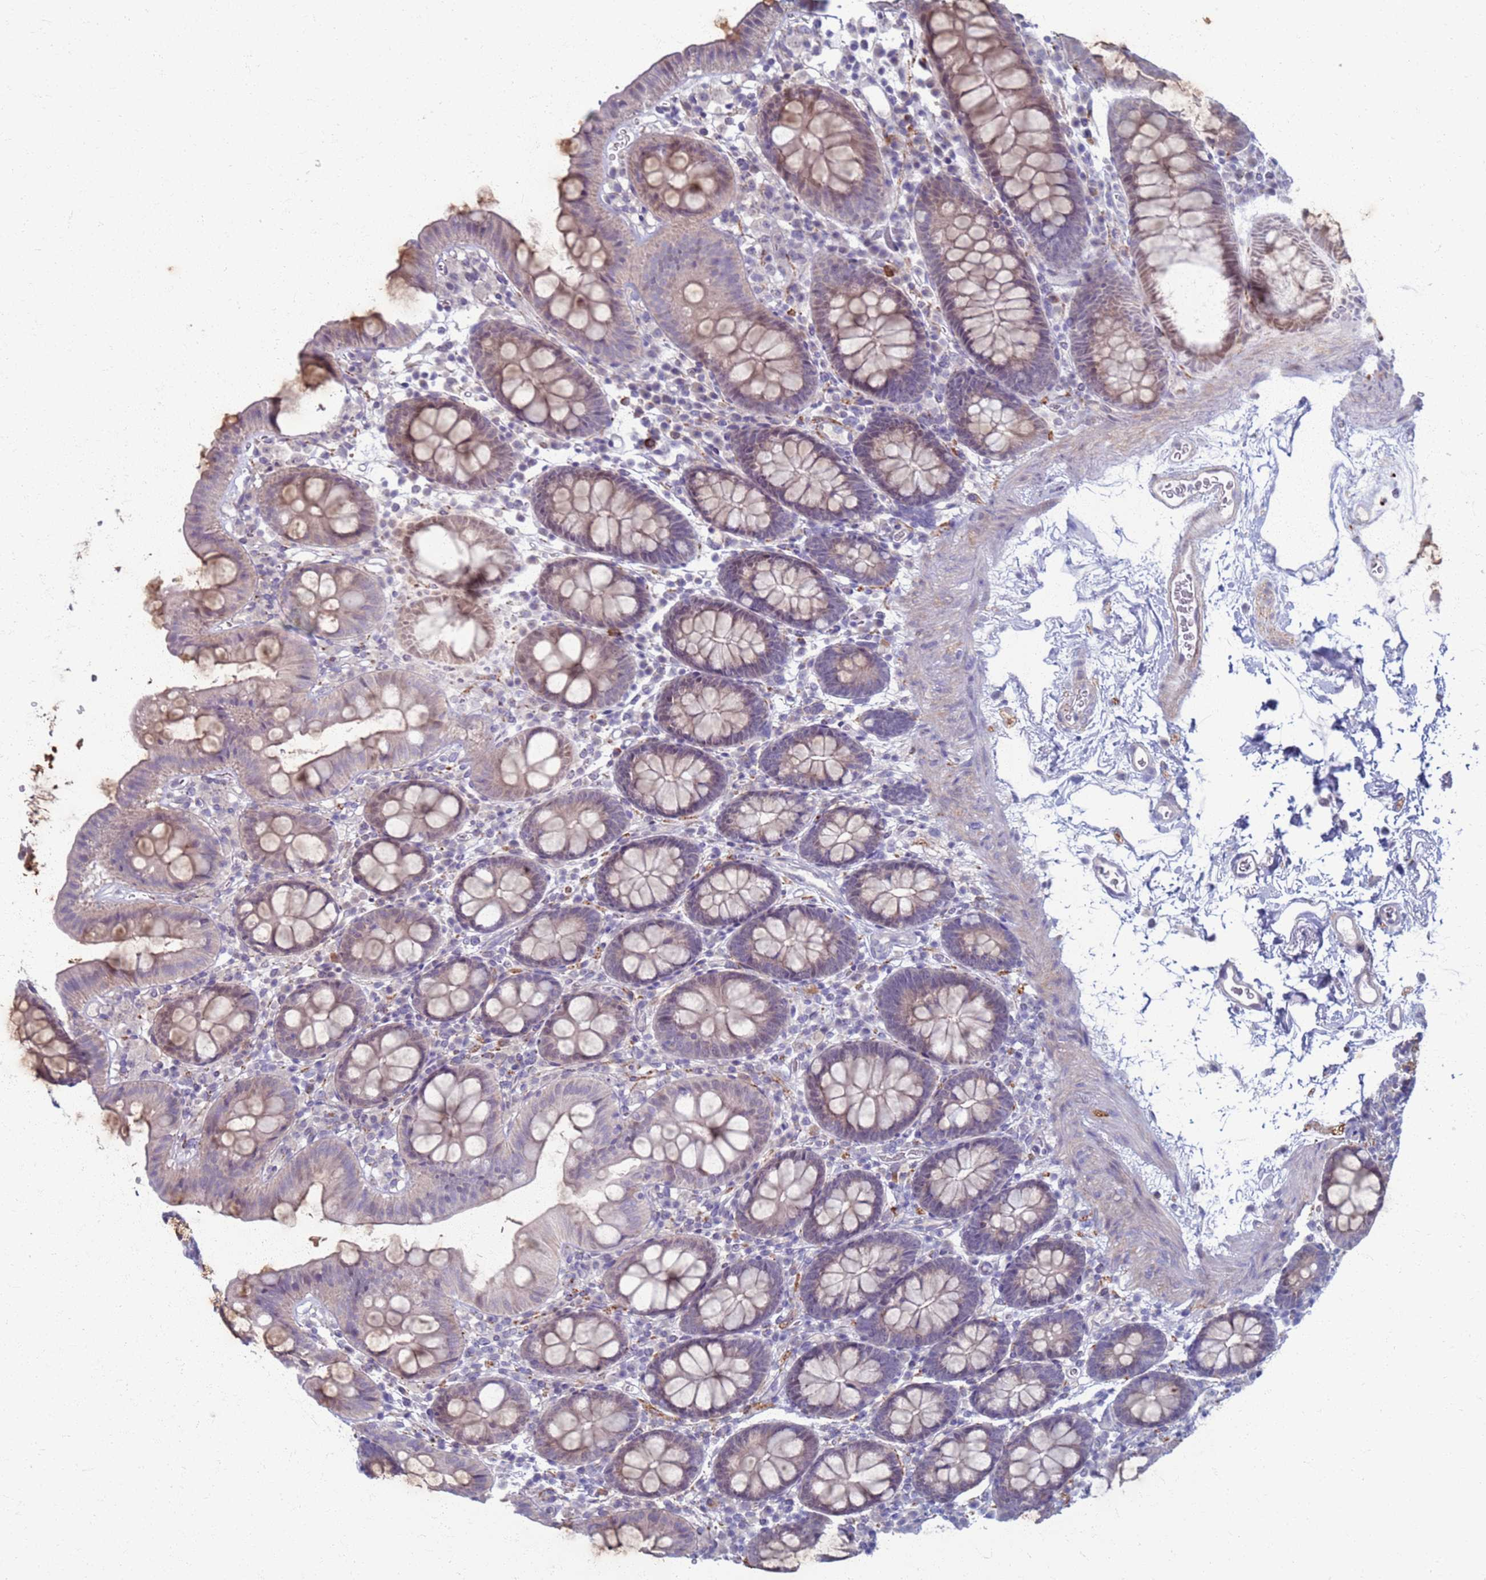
{"staining": {"intensity": "weak", "quantity": ">75%", "location": "cytoplasmic/membranous"}, "tissue": "colon", "cell_type": "Endothelial cells", "image_type": "normal", "snomed": [{"axis": "morphology", "description": "Normal tissue, NOS"}, {"axis": "topography", "description": "Colon"}], "caption": "Immunohistochemistry (IHC) image of unremarkable colon stained for a protein (brown), which reveals low levels of weak cytoplasmic/membranous staining in about >75% of endothelial cells.", "gene": "CLCA2", "patient": {"sex": "male", "age": 75}}